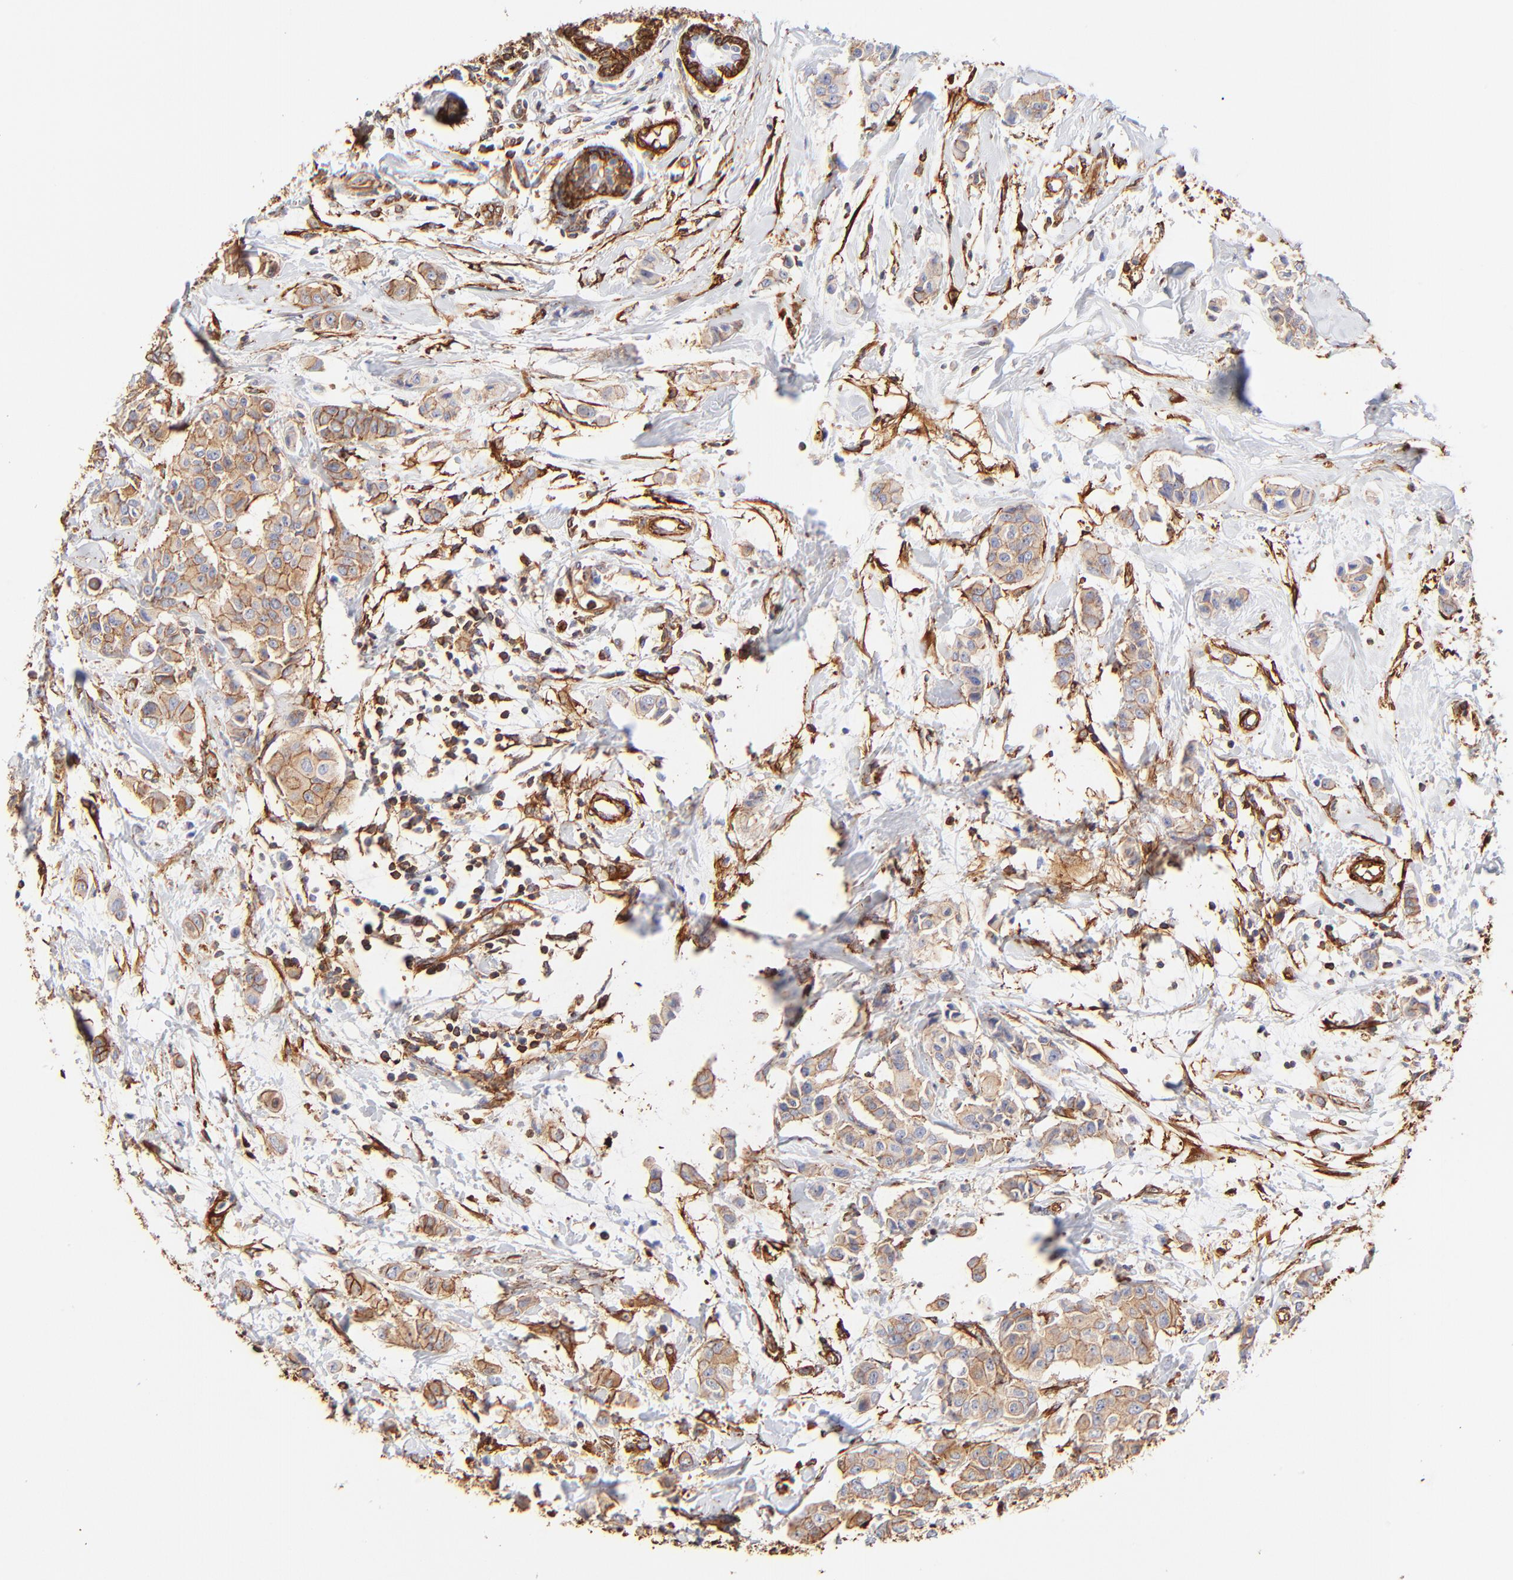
{"staining": {"intensity": "moderate", "quantity": ">75%", "location": "cytoplasmic/membranous"}, "tissue": "breast cancer", "cell_type": "Tumor cells", "image_type": "cancer", "snomed": [{"axis": "morphology", "description": "Duct carcinoma"}, {"axis": "topography", "description": "Breast"}], "caption": "Breast cancer (intraductal carcinoma) stained with a protein marker displays moderate staining in tumor cells.", "gene": "FLNA", "patient": {"sex": "female", "age": 40}}